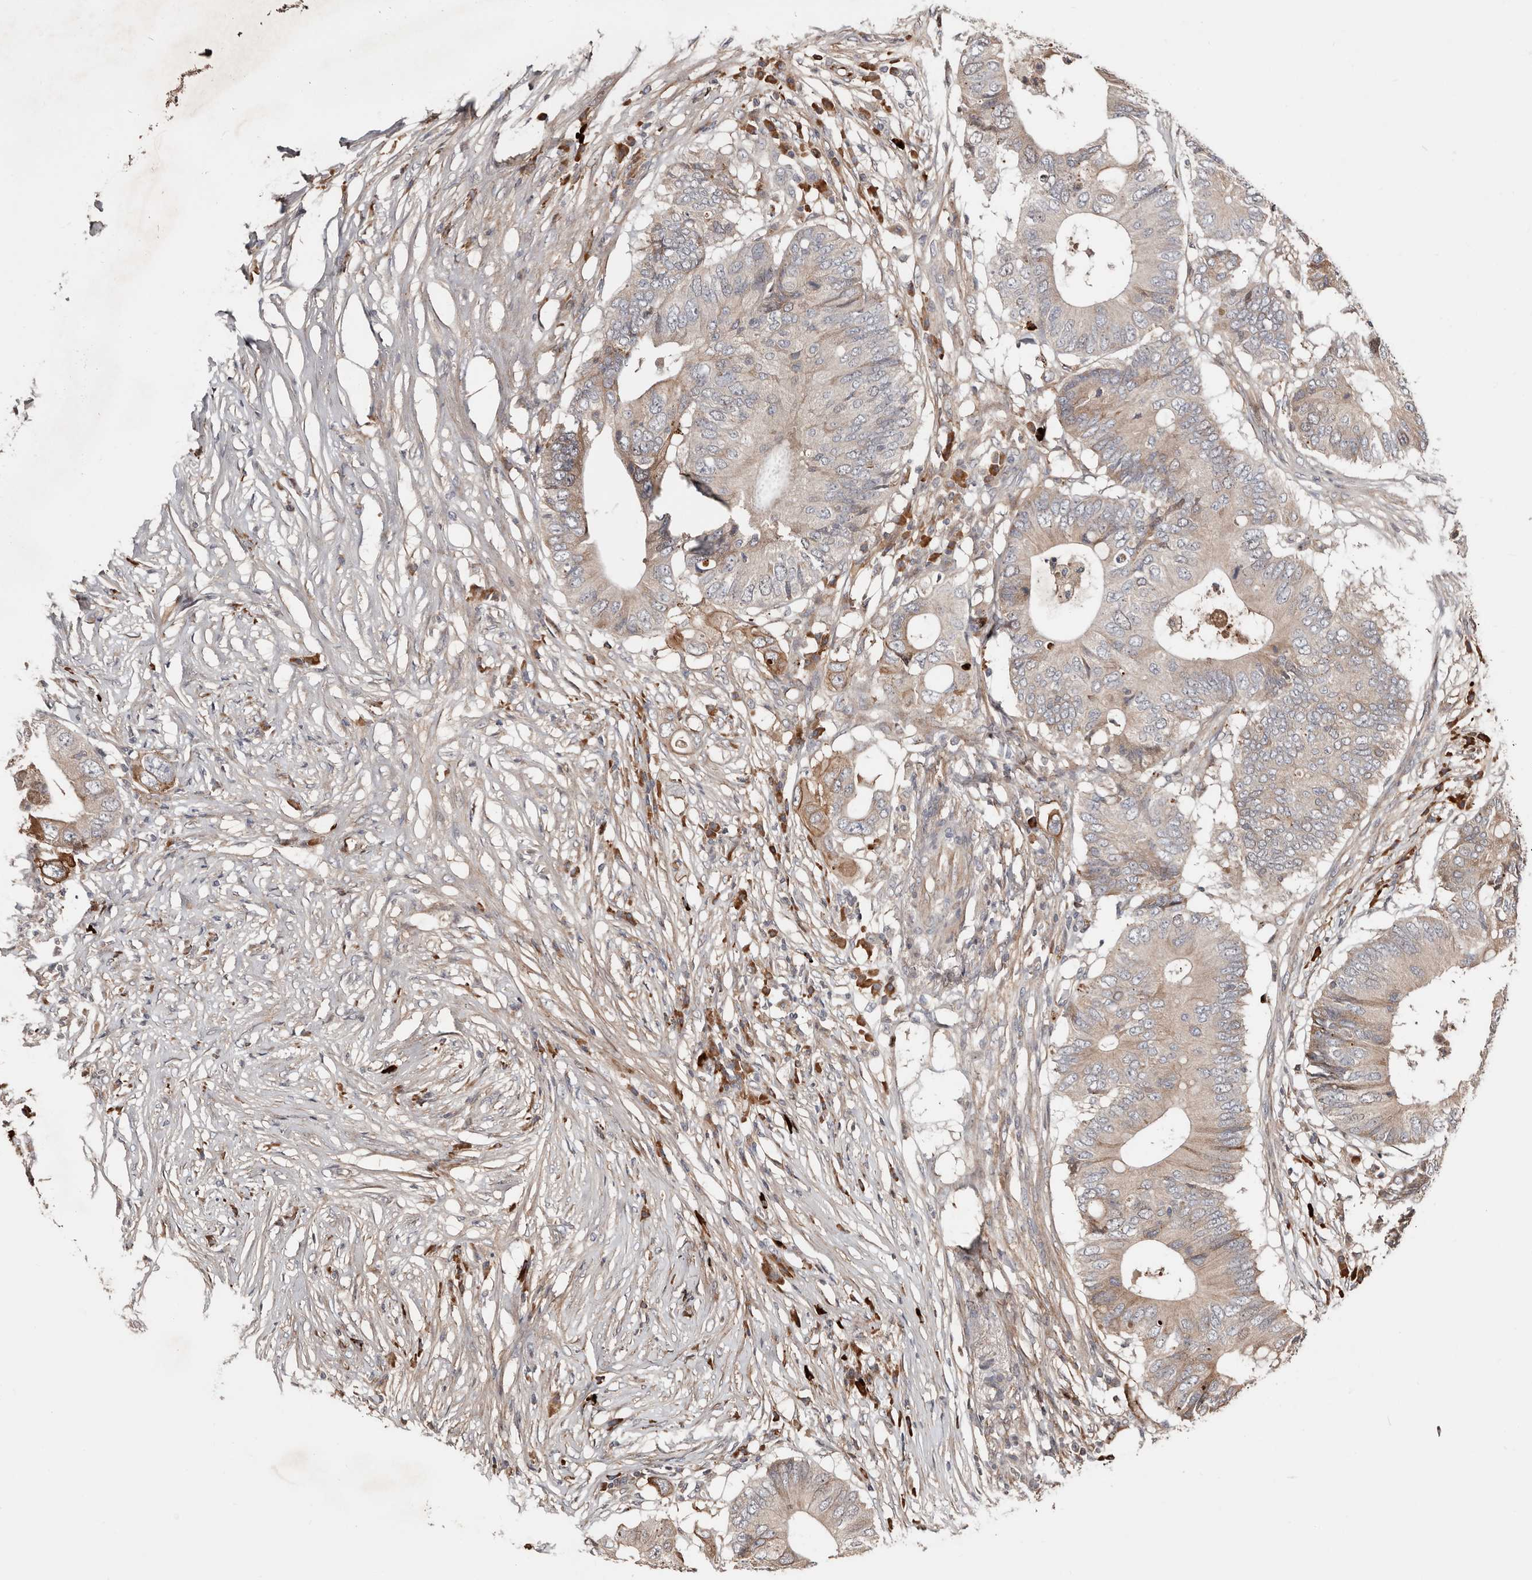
{"staining": {"intensity": "weak", "quantity": "25%-75%", "location": "cytoplasmic/membranous"}, "tissue": "colorectal cancer", "cell_type": "Tumor cells", "image_type": "cancer", "snomed": [{"axis": "morphology", "description": "Adenocarcinoma, NOS"}, {"axis": "topography", "description": "Colon"}], "caption": "A micrograph showing weak cytoplasmic/membranous expression in approximately 25%-75% of tumor cells in colorectal cancer, as visualized by brown immunohistochemical staining.", "gene": "SMYD4", "patient": {"sex": "male", "age": 71}}